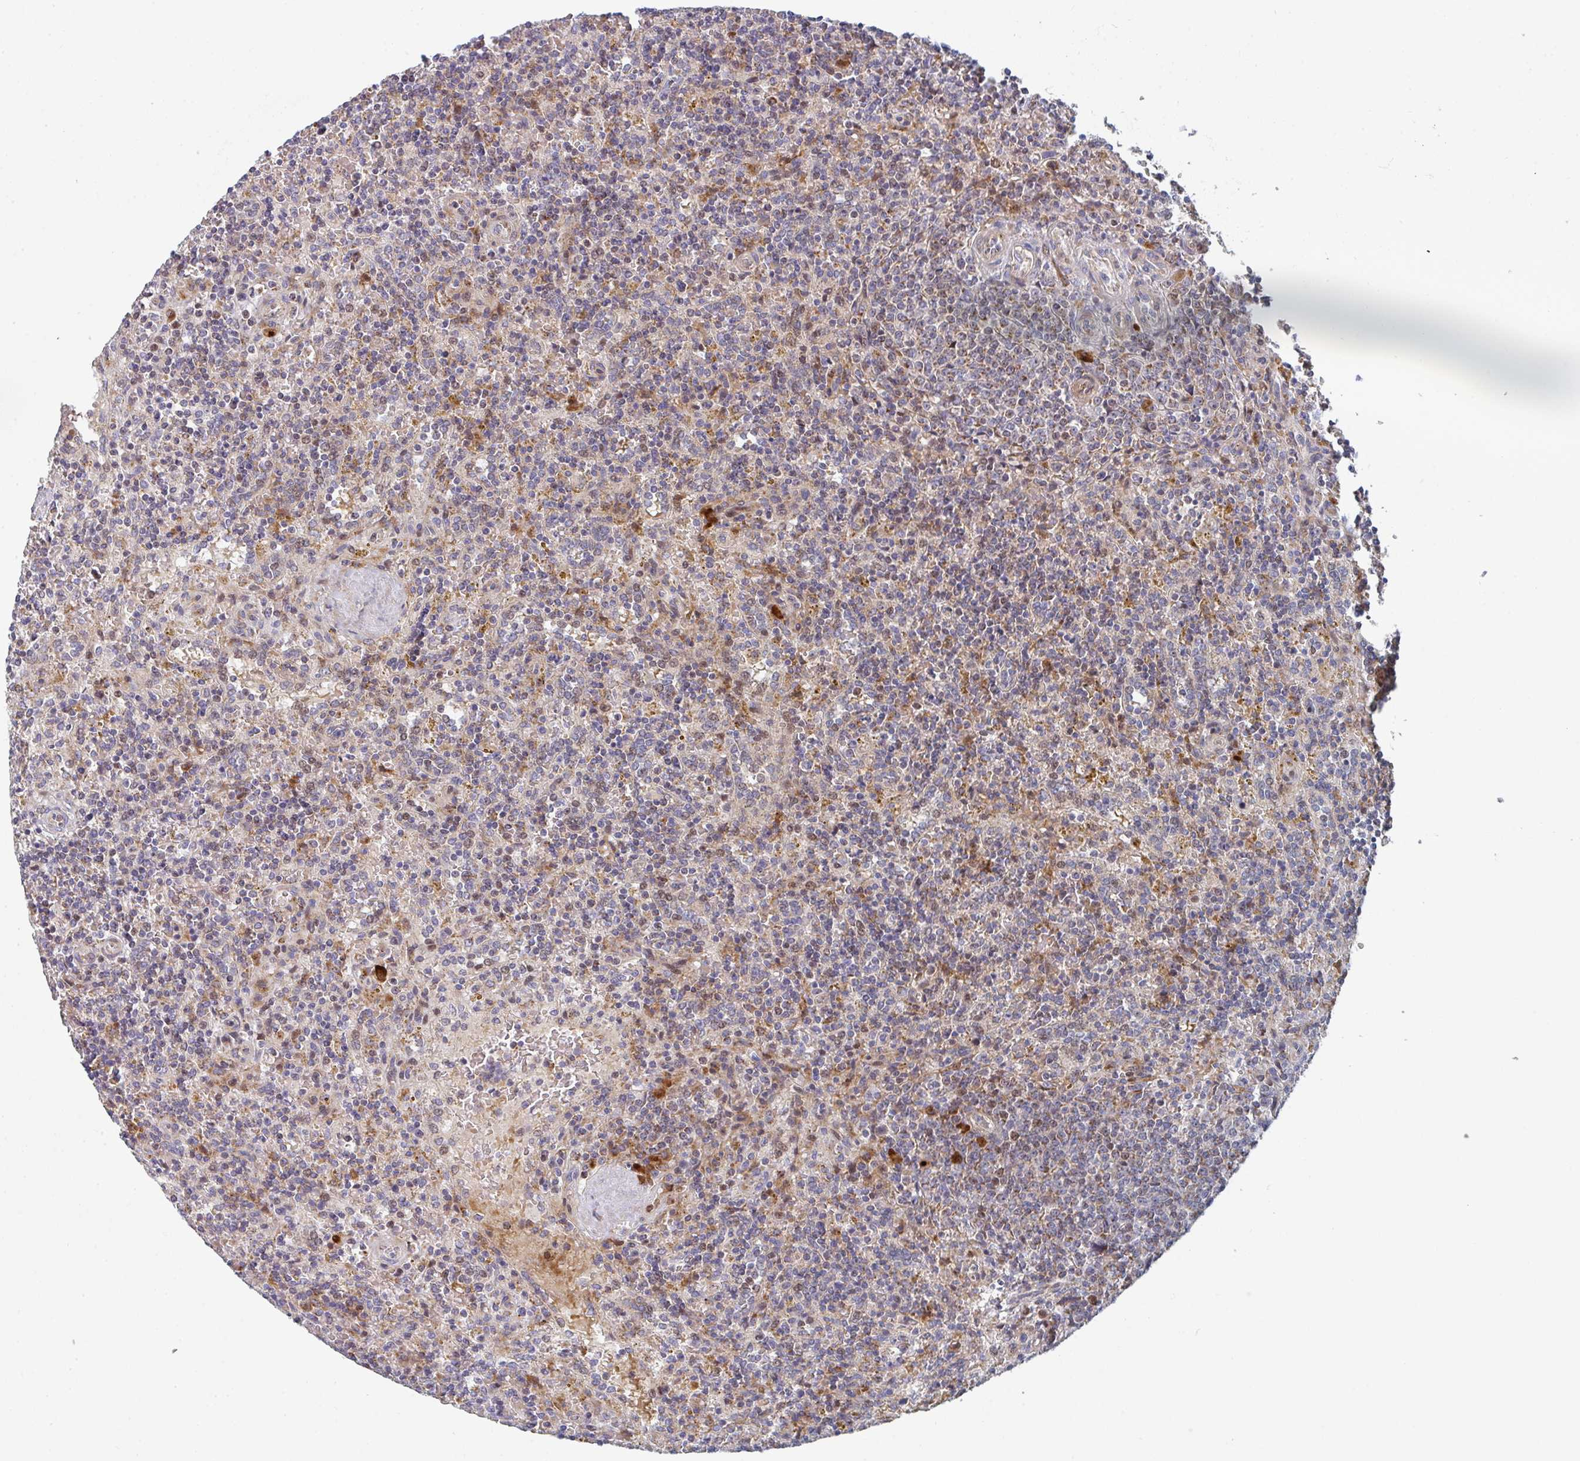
{"staining": {"intensity": "moderate", "quantity": "<25%", "location": "cytoplasmic/membranous"}, "tissue": "lymphoma", "cell_type": "Tumor cells", "image_type": "cancer", "snomed": [{"axis": "morphology", "description": "Malignant lymphoma, non-Hodgkin's type, Low grade"}, {"axis": "topography", "description": "Spleen"}], "caption": "Immunohistochemistry (IHC) (DAB (3,3'-diaminobenzidine)) staining of lymphoma reveals moderate cytoplasmic/membranous protein expression in about <25% of tumor cells.", "gene": "ZNF644", "patient": {"sex": "male", "age": 67}}